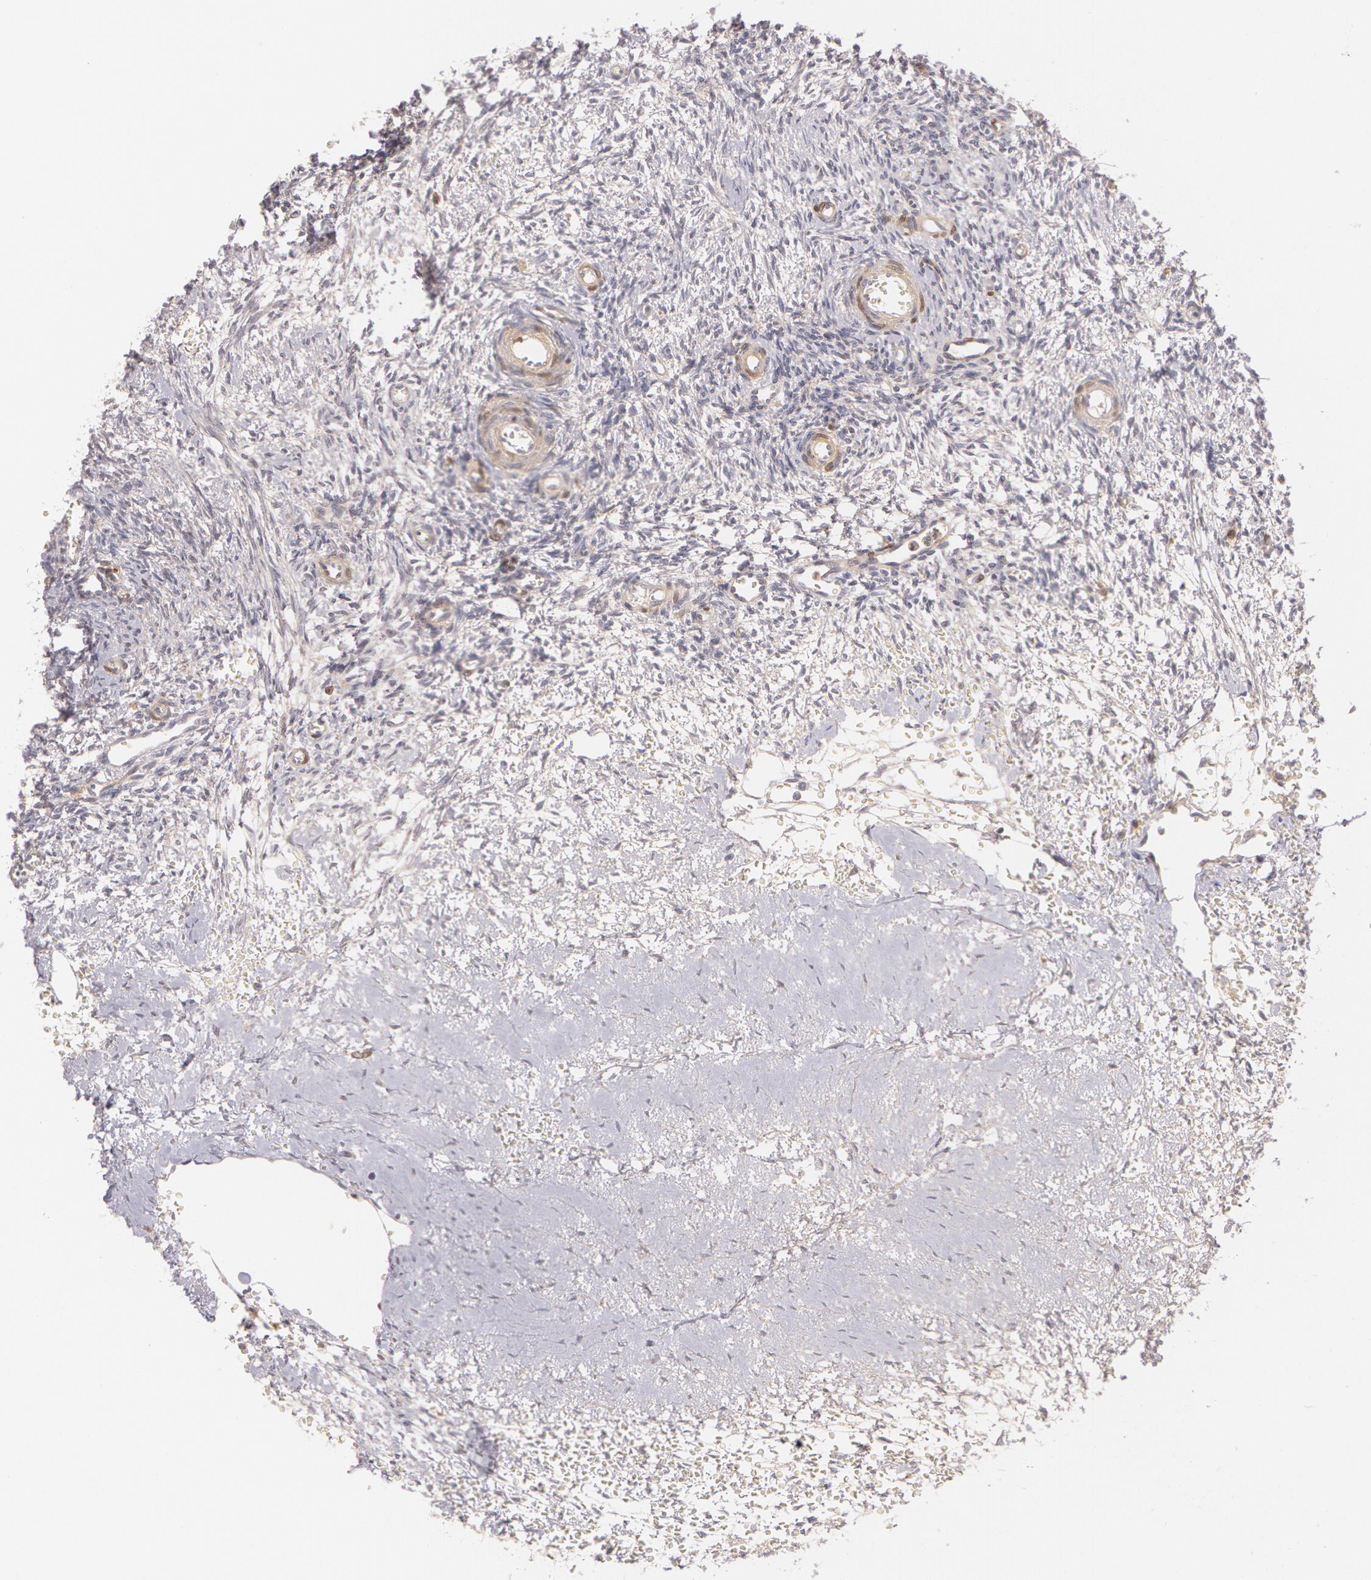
{"staining": {"intensity": "weak", "quantity": "<25%", "location": "cytoplasmic/membranous"}, "tissue": "ovary", "cell_type": "Follicle cells", "image_type": "normal", "snomed": [{"axis": "morphology", "description": "Normal tissue, NOS"}, {"axis": "topography", "description": "Ovary"}], "caption": "Follicle cells are negative for protein expression in unremarkable human ovary. (Immunohistochemistry (ihc), brightfield microscopy, high magnification).", "gene": "LBP", "patient": {"sex": "female", "age": 39}}